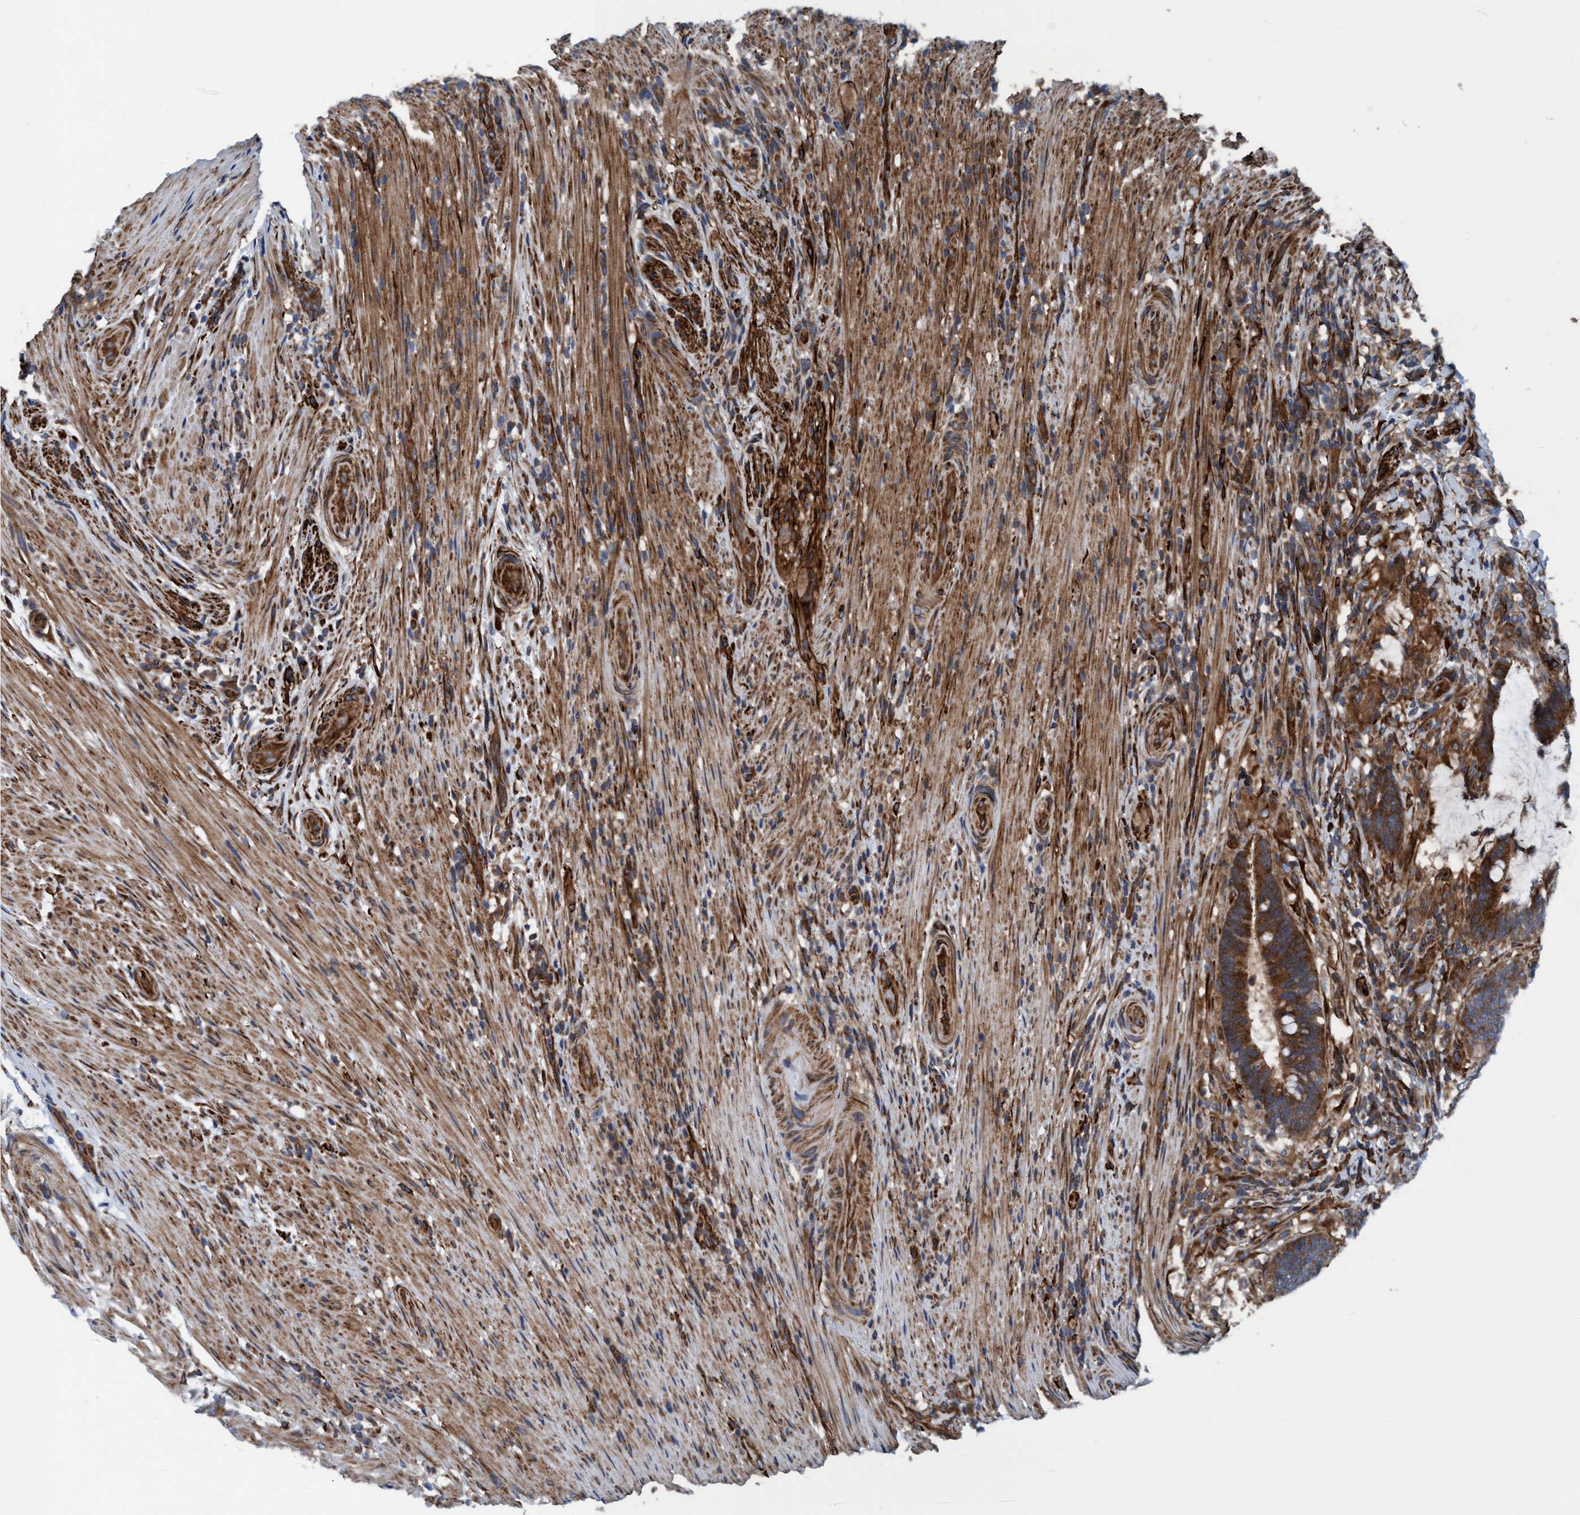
{"staining": {"intensity": "moderate", "quantity": ">75%", "location": "cytoplasmic/membranous"}, "tissue": "colorectal cancer", "cell_type": "Tumor cells", "image_type": "cancer", "snomed": [{"axis": "morphology", "description": "Adenocarcinoma, NOS"}, {"axis": "topography", "description": "Colon"}], "caption": "IHC image of human colorectal cancer (adenocarcinoma) stained for a protein (brown), which reveals medium levels of moderate cytoplasmic/membranous positivity in approximately >75% of tumor cells.", "gene": "NMT1", "patient": {"sex": "female", "age": 66}}